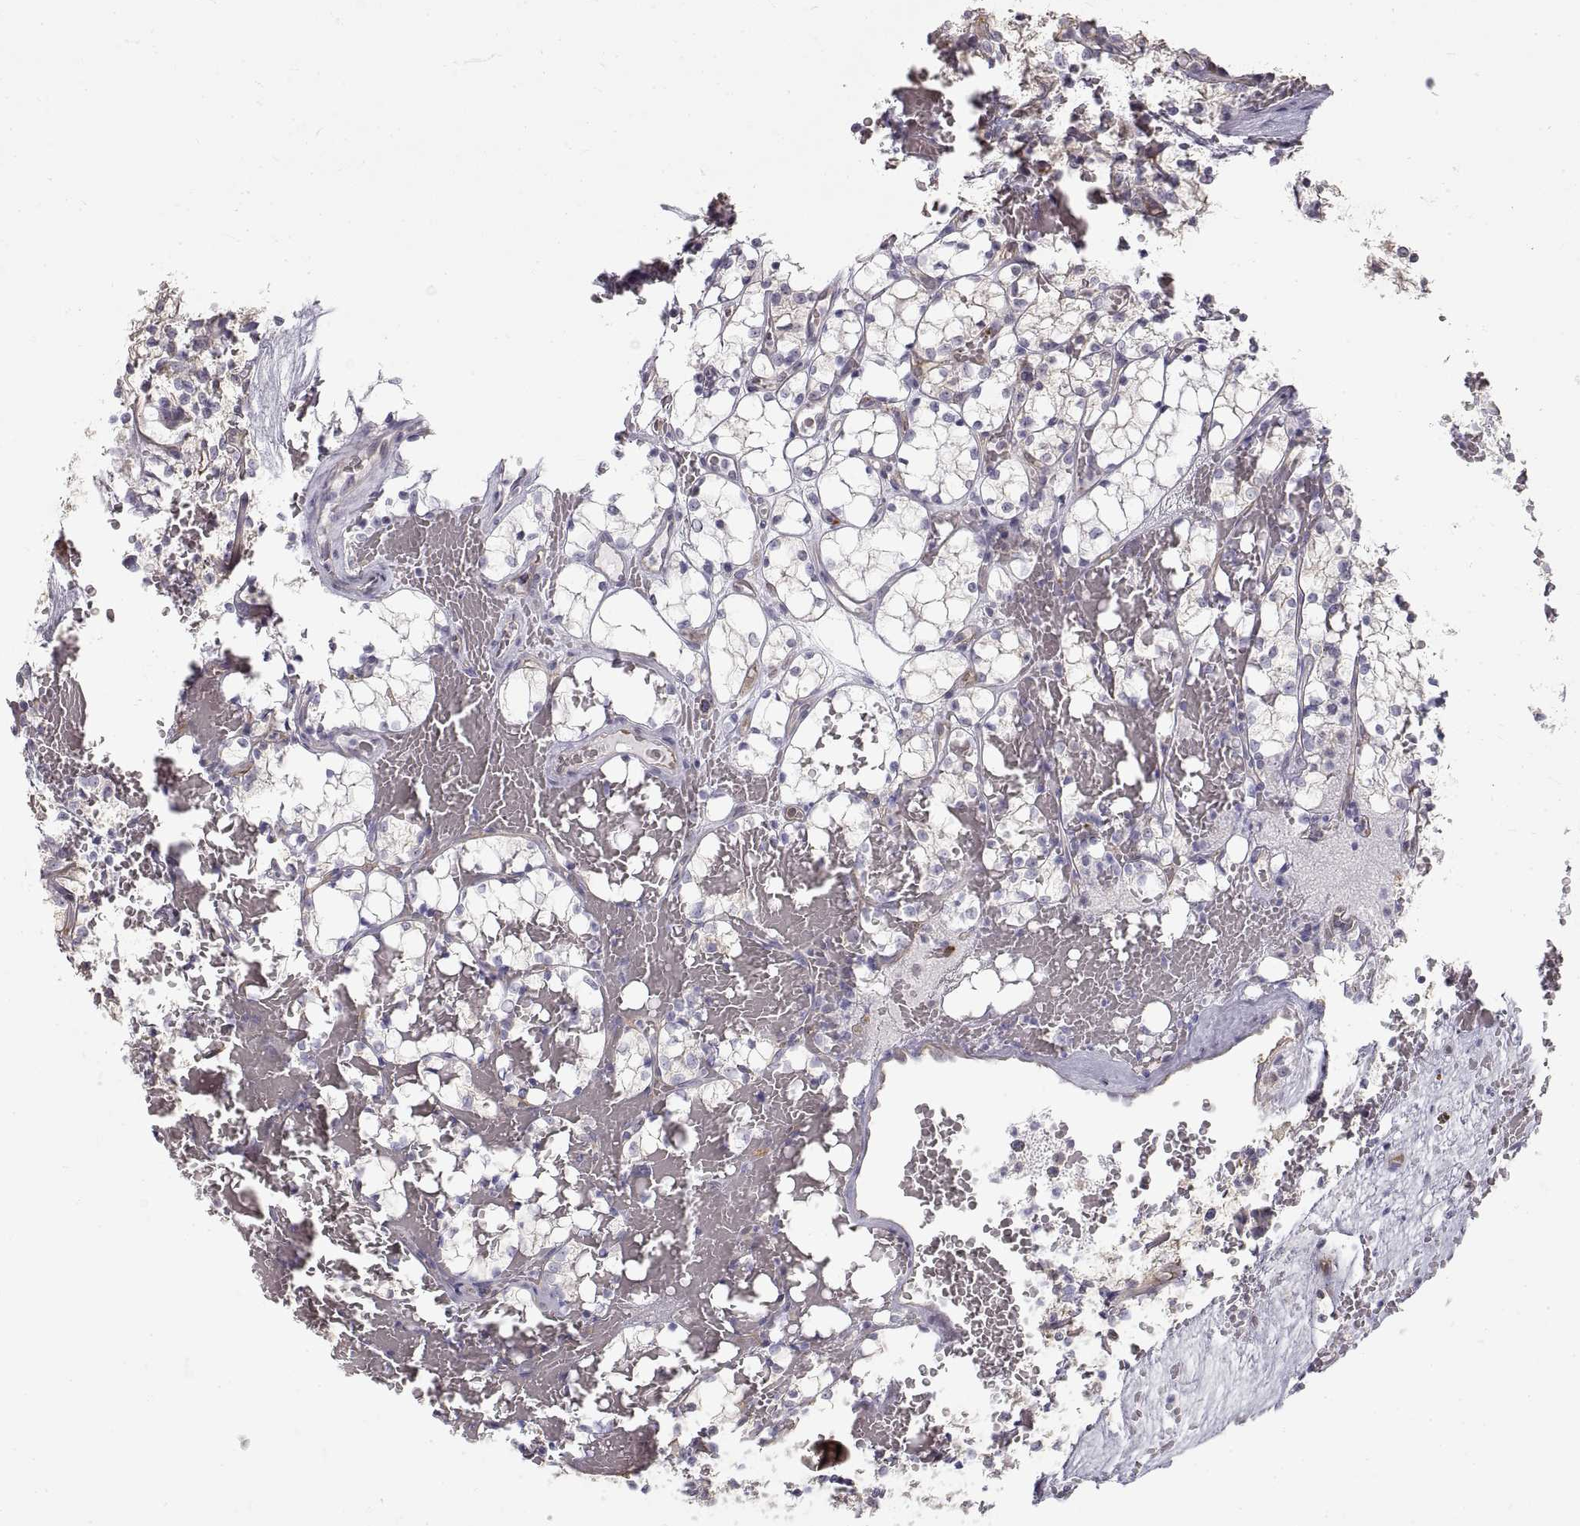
{"staining": {"intensity": "negative", "quantity": "none", "location": "none"}, "tissue": "renal cancer", "cell_type": "Tumor cells", "image_type": "cancer", "snomed": [{"axis": "morphology", "description": "Adenocarcinoma, NOS"}, {"axis": "topography", "description": "Kidney"}], "caption": "A photomicrograph of human renal cancer (adenocarcinoma) is negative for staining in tumor cells.", "gene": "HSP90AB1", "patient": {"sex": "female", "age": 69}}